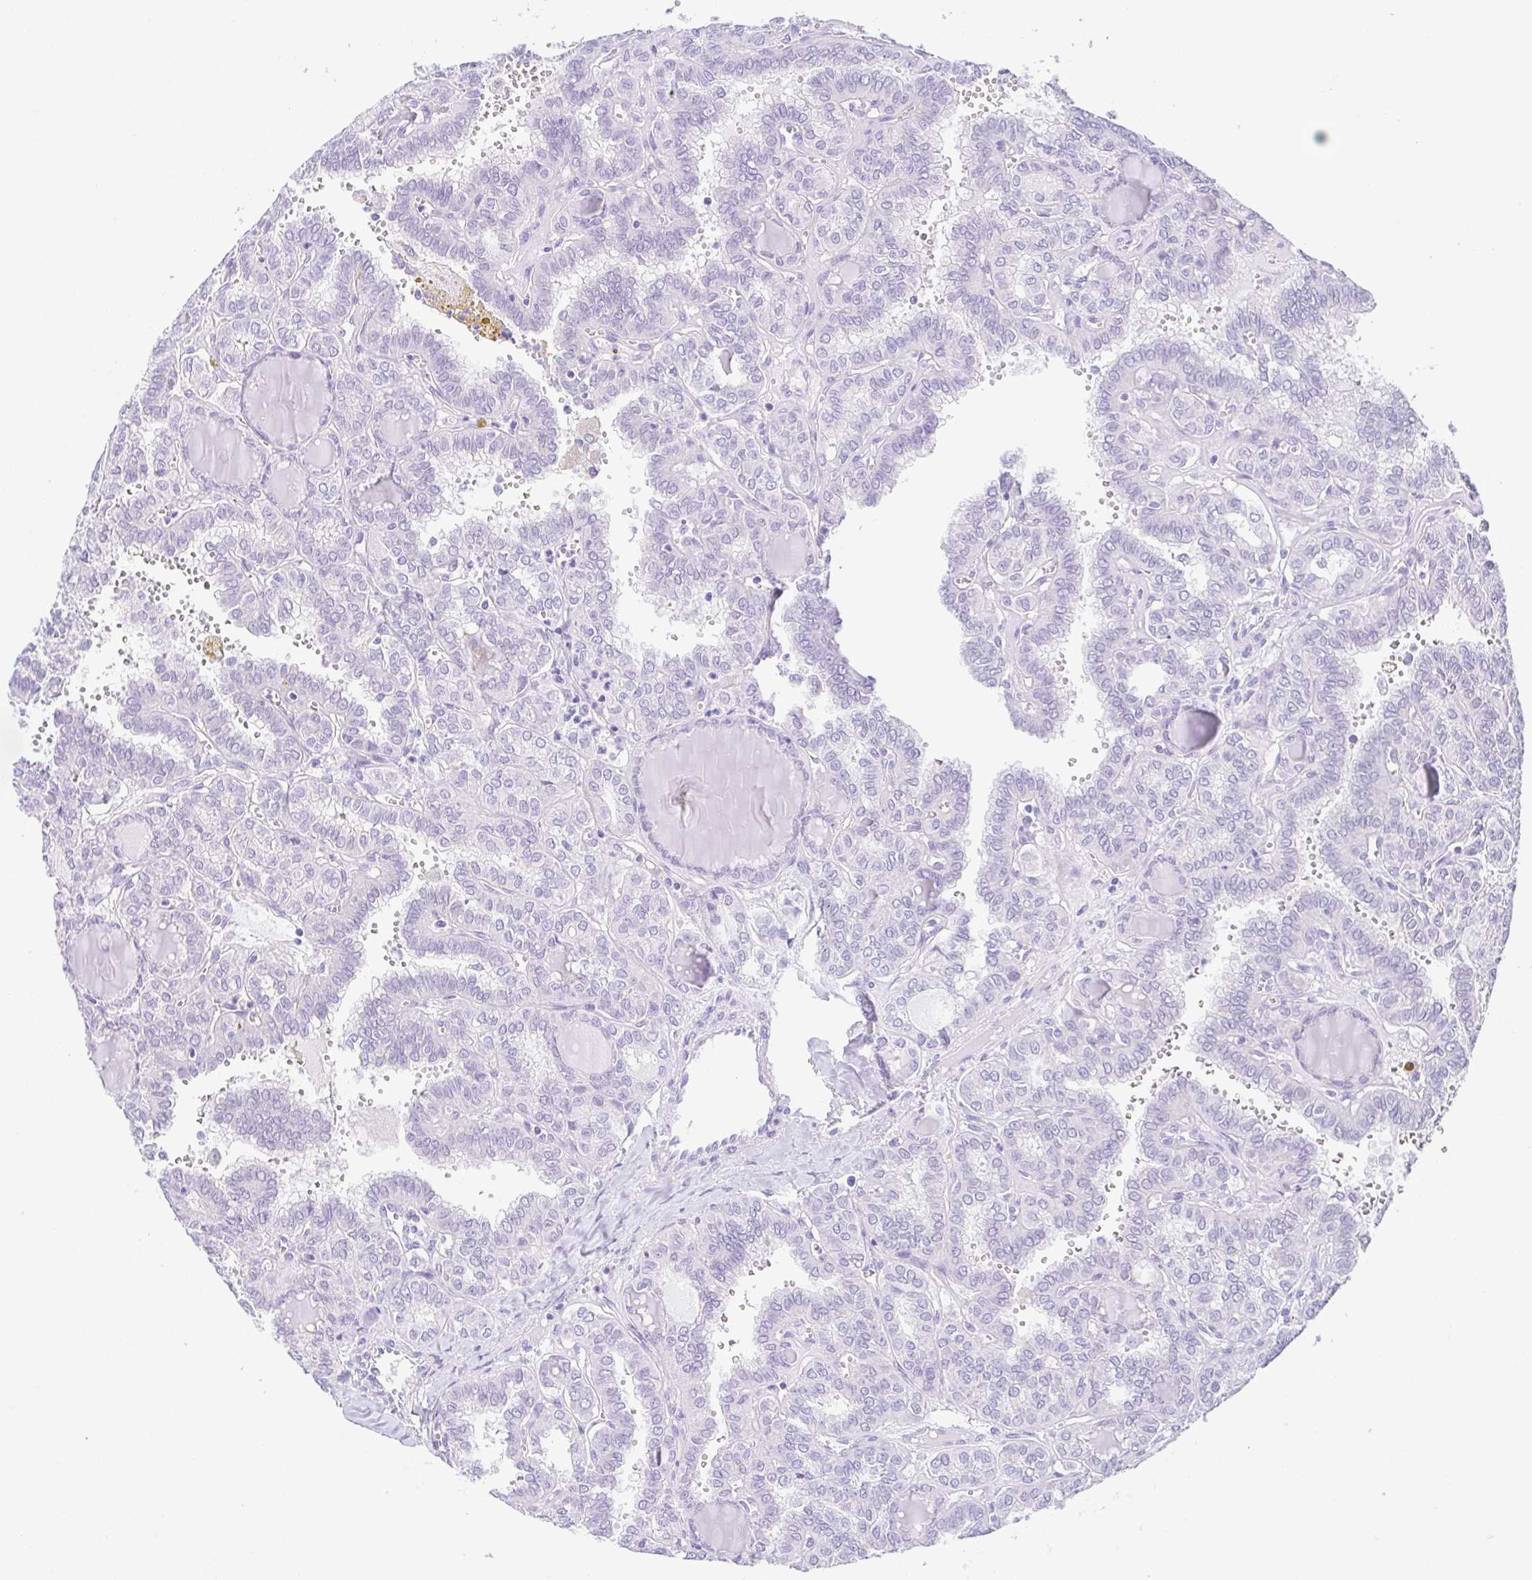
{"staining": {"intensity": "negative", "quantity": "none", "location": "none"}, "tissue": "thyroid cancer", "cell_type": "Tumor cells", "image_type": "cancer", "snomed": [{"axis": "morphology", "description": "Papillary adenocarcinoma, NOS"}, {"axis": "topography", "description": "Thyroid gland"}], "caption": "DAB (3,3'-diaminobenzidine) immunohistochemical staining of papillary adenocarcinoma (thyroid) exhibits no significant expression in tumor cells.", "gene": "LUZP4", "patient": {"sex": "female", "age": 41}}